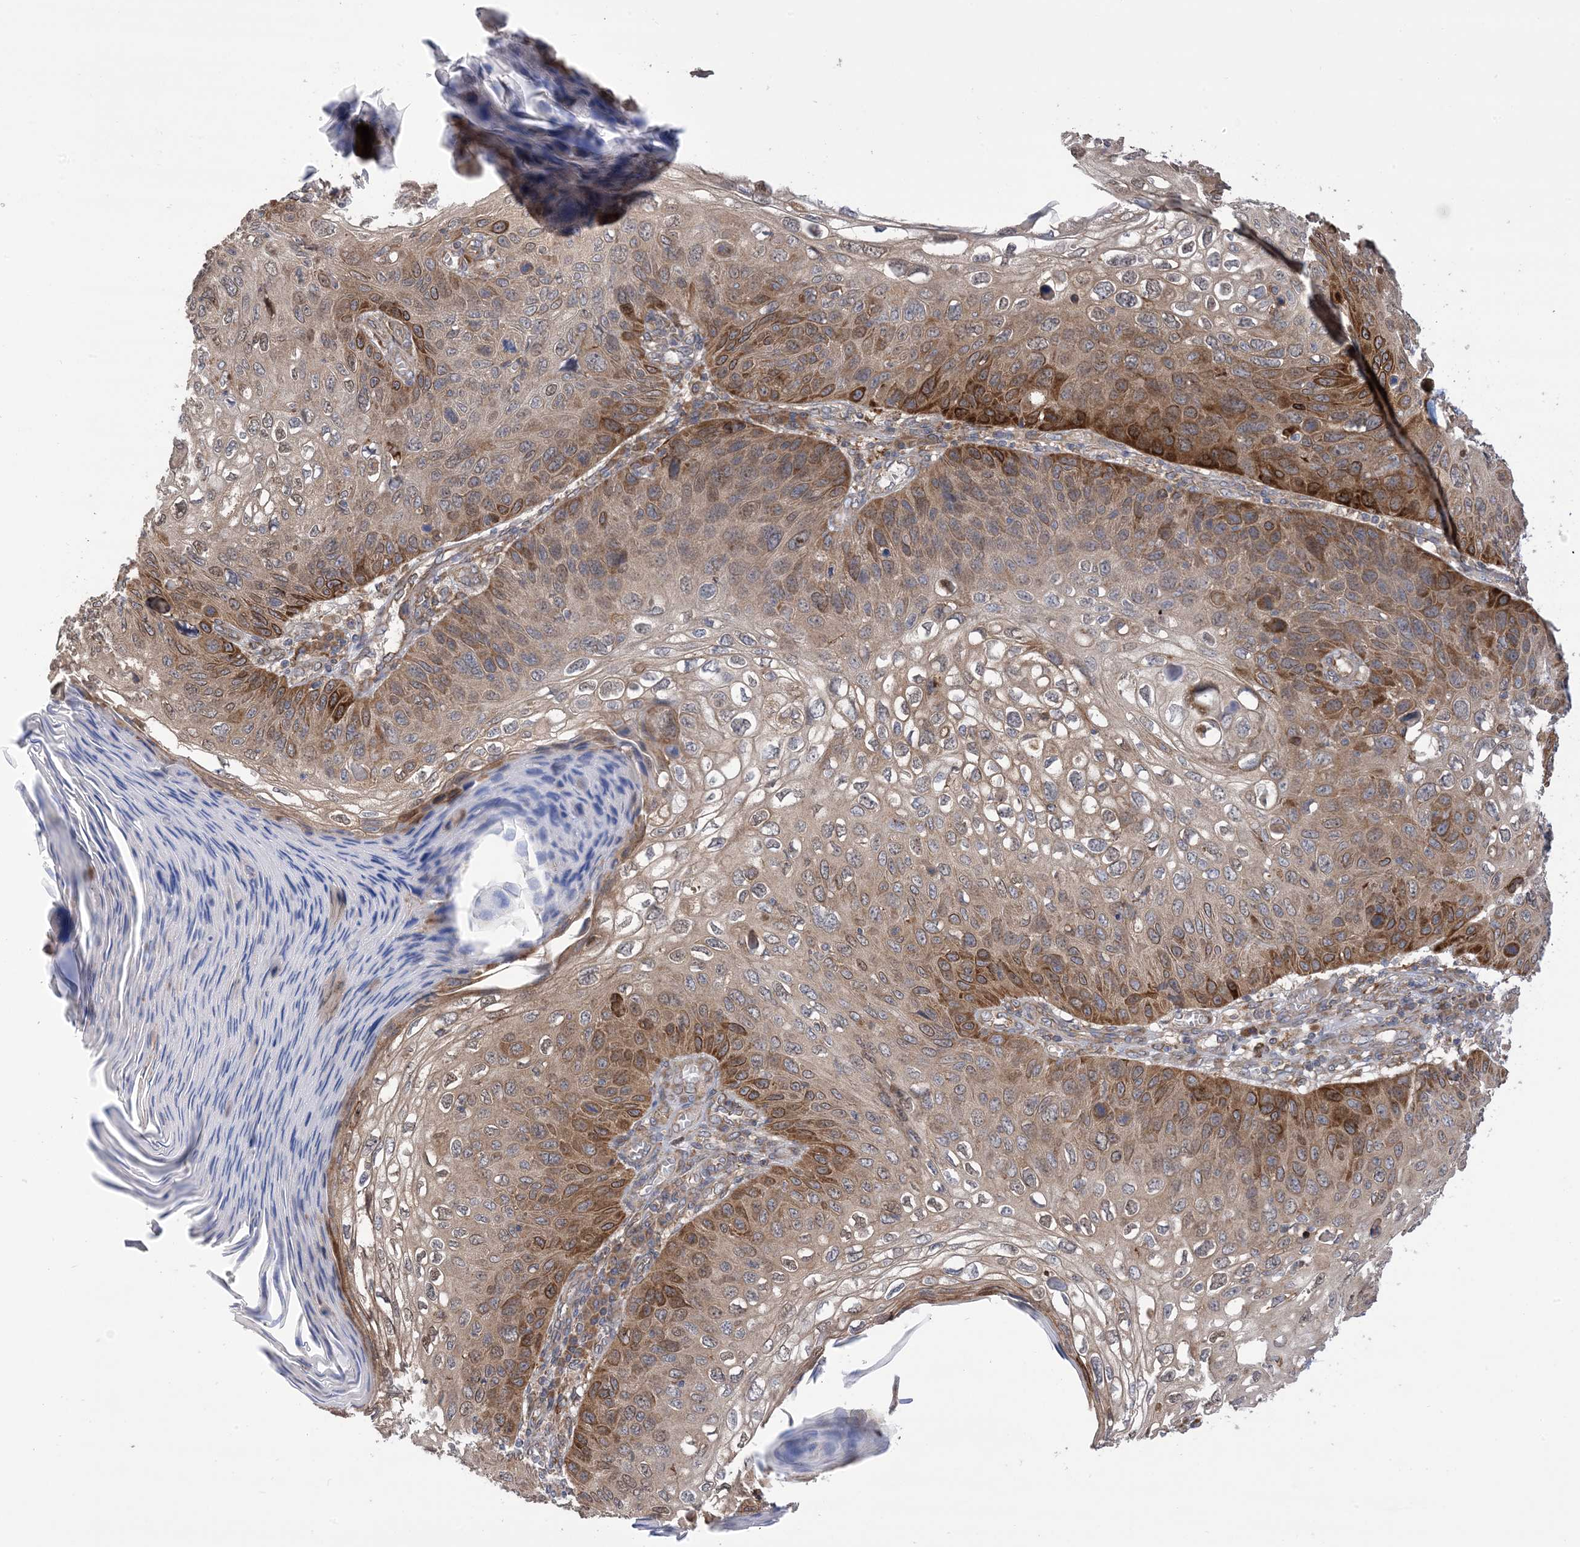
{"staining": {"intensity": "moderate", "quantity": "25%-75%", "location": "cytoplasmic/membranous"}, "tissue": "skin cancer", "cell_type": "Tumor cells", "image_type": "cancer", "snomed": [{"axis": "morphology", "description": "Squamous cell carcinoma, NOS"}, {"axis": "topography", "description": "Skin"}], "caption": "Skin cancer tissue demonstrates moderate cytoplasmic/membranous staining in about 25%-75% of tumor cells, visualized by immunohistochemistry.", "gene": "CLEC16A", "patient": {"sex": "female", "age": 90}}